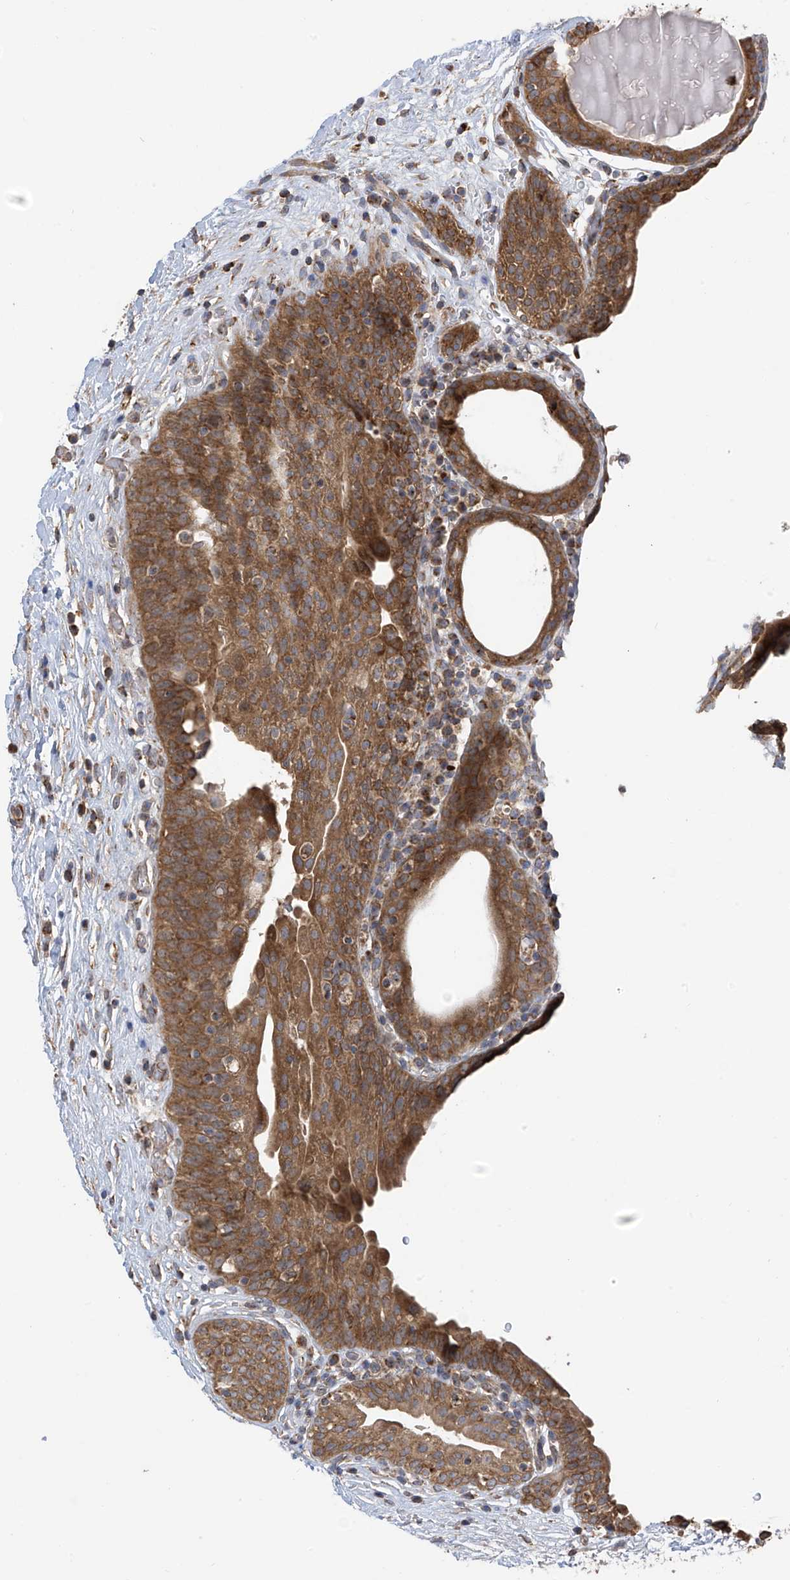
{"staining": {"intensity": "moderate", "quantity": ">75%", "location": "cytoplasmic/membranous"}, "tissue": "urinary bladder", "cell_type": "Urothelial cells", "image_type": "normal", "snomed": [{"axis": "morphology", "description": "Normal tissue, NOS"}, {"axis": "topography", "description": "Urinary bladder"}], "caption": "Urinary bladder stained with a brown dye shows moderate cytoplasmic/membranous positive positivity in approximately >75% of urothelial cells.", "gene": "PNPT1", "patient": {"sex": "male", "age": 83}}